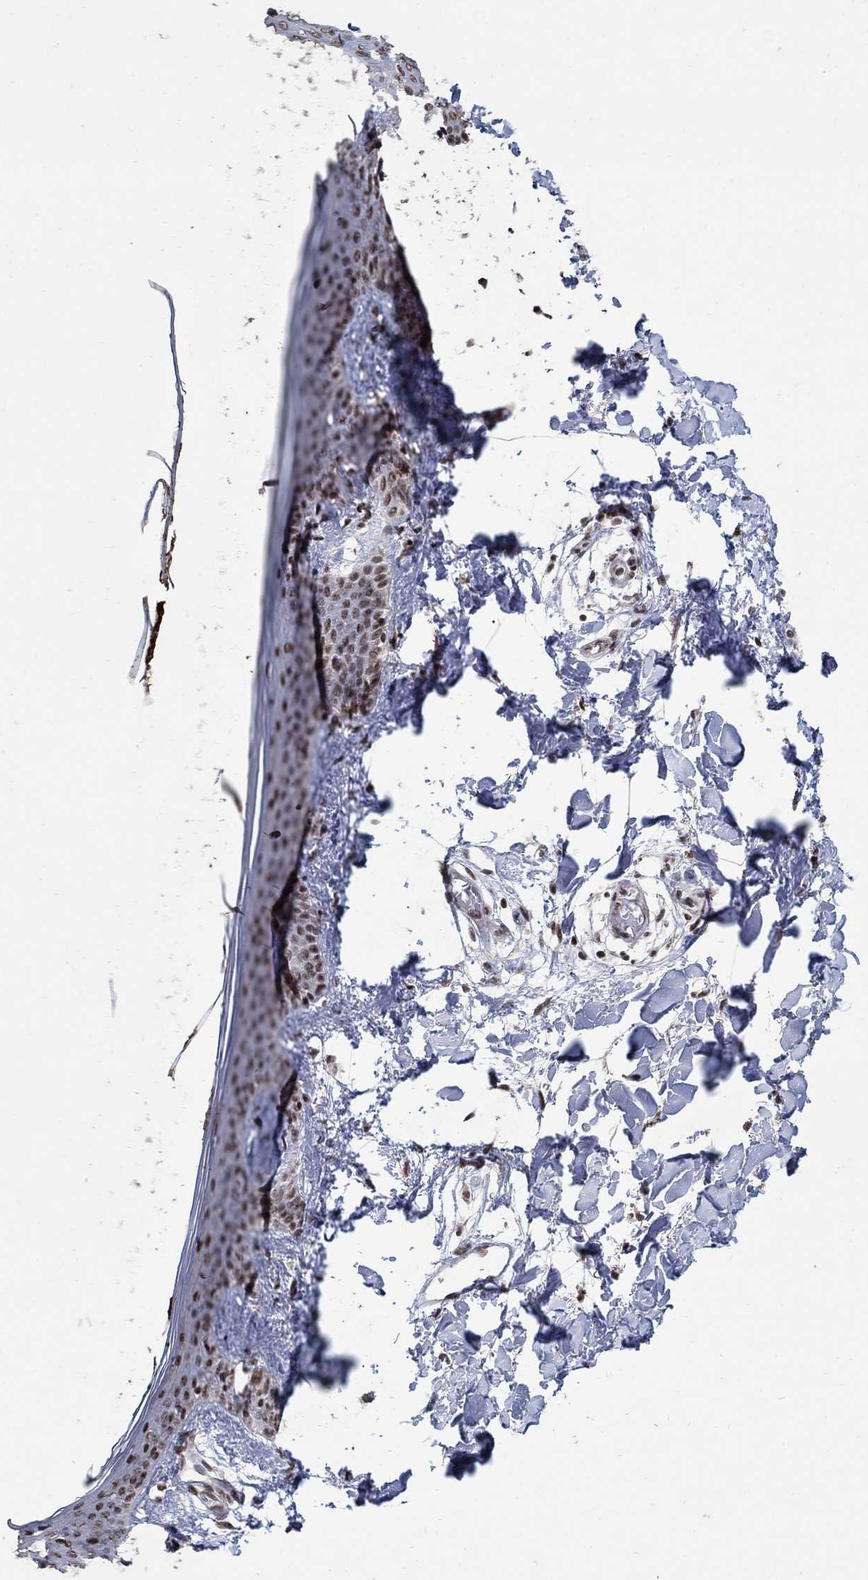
{"staining": {"intensity": "moderate", "quantity": "<25%", "location": "nuclear"}, "tissue": "skin", "cell_type": "Fibroblasts", "image_type": "normal", "snomed": [{"axis": "morphology", "description": "Normal tissue, NOS"}, {"axis": "topography", "description": "Skin"}], "caption": "A brown stain shows moderate nuclear positivity of a protein in fibroblasts of unremarkable skin.", "gene": "PNISR", "patient": {"sex": "female", "age": 34}}